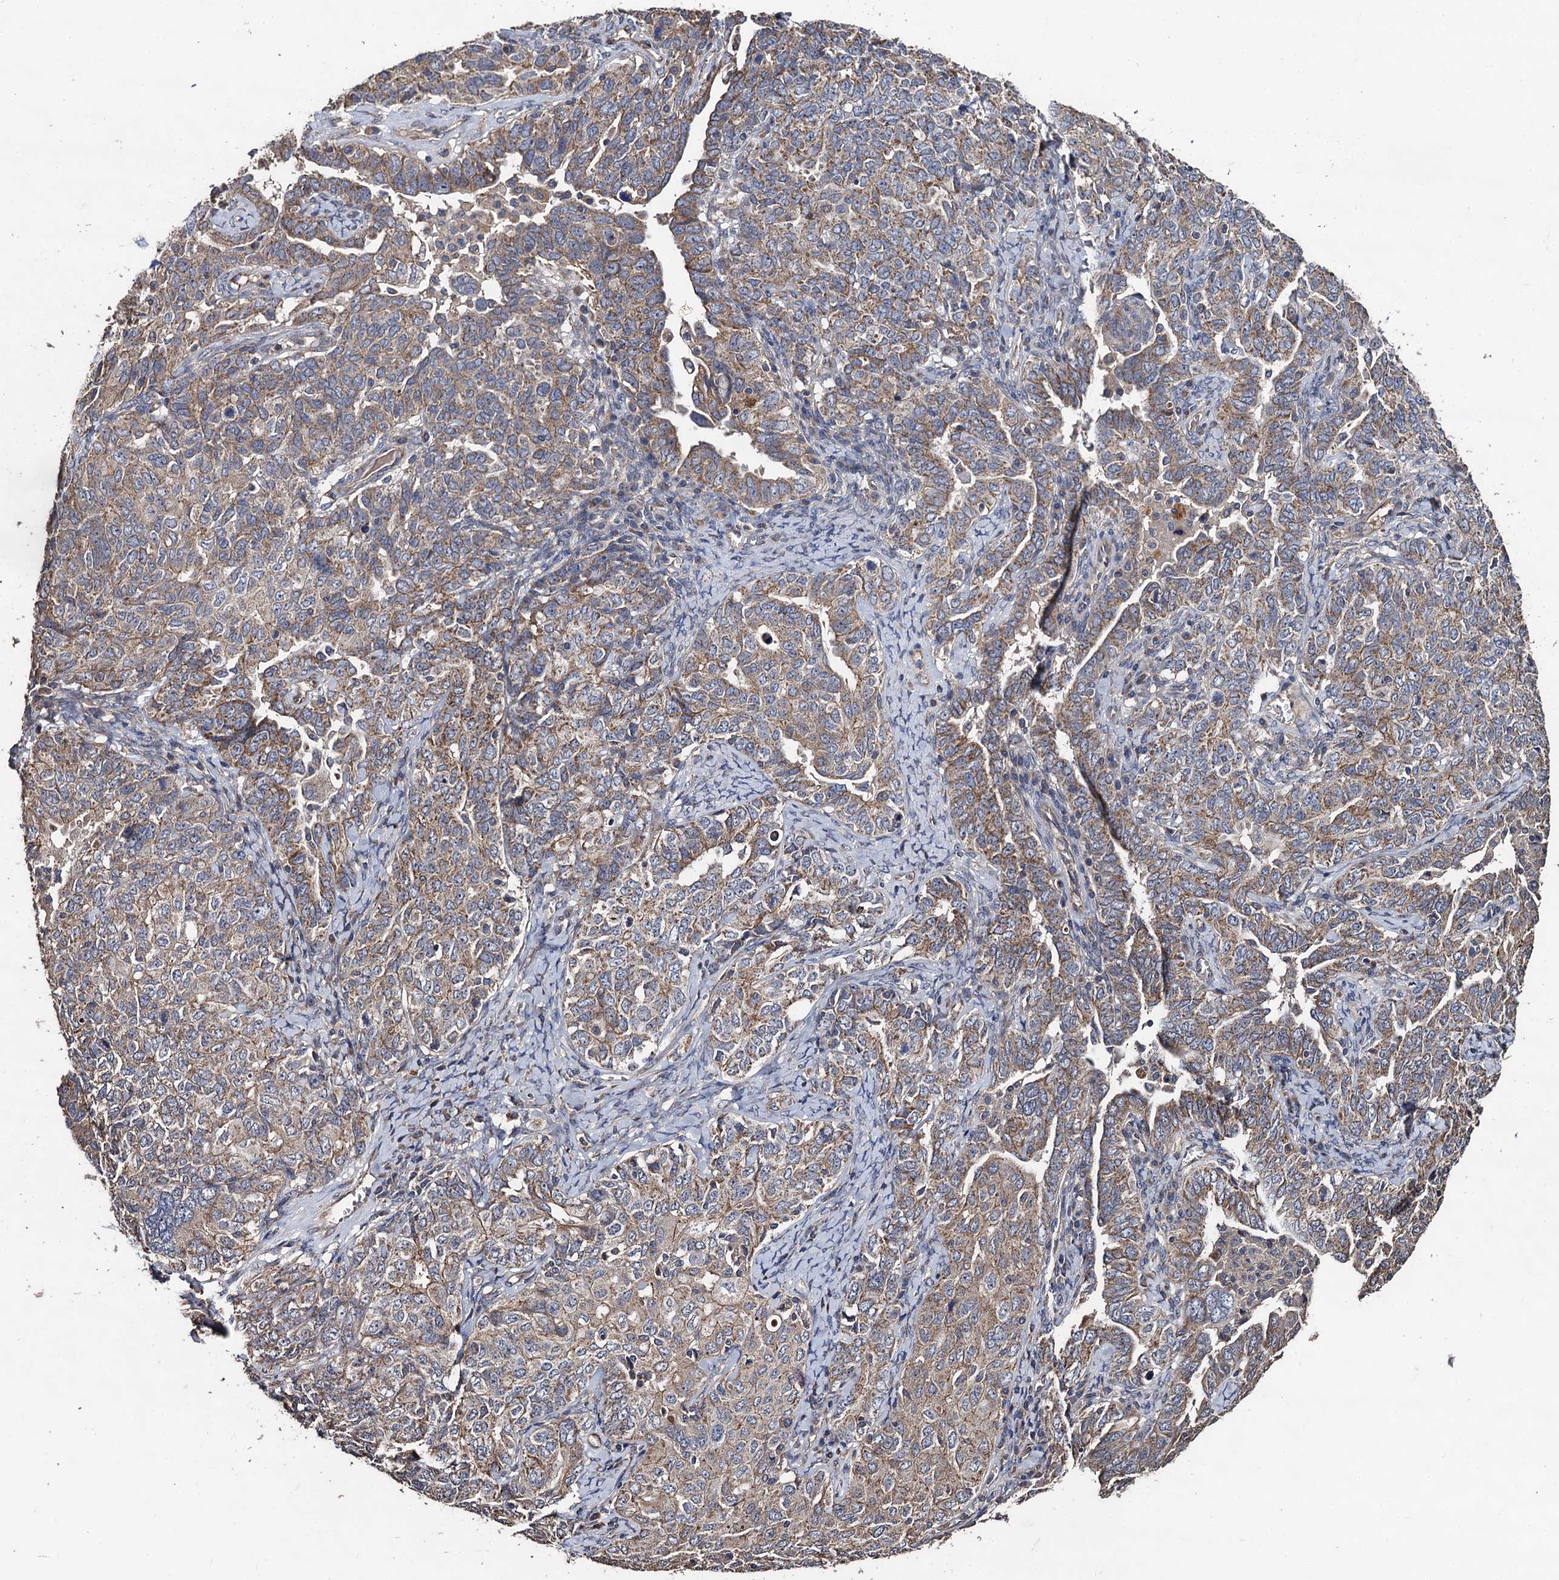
{"staining": {"intensity": "moderate", "quantity": ">75%", "location": "cytoplasmic/membranous"}, "tissue": "ovarian cancer", "cell_type": "Tumor cells", "image_type": "cancer", "snomed": [{"axis": "morphology", "description": "Carcinoma, endometroid"}, {"axis": "topography", "description": "Ovary"}], "caption": "There is medium levels of moderate cytoplasmic/membranous expression in tumor cells of endometroid carcinoma (ovarian), as demonstrated by immunohistochemical staining (brown color).", "gene": "PPTC7", "patient": {"sex": "female", "age": 62}}